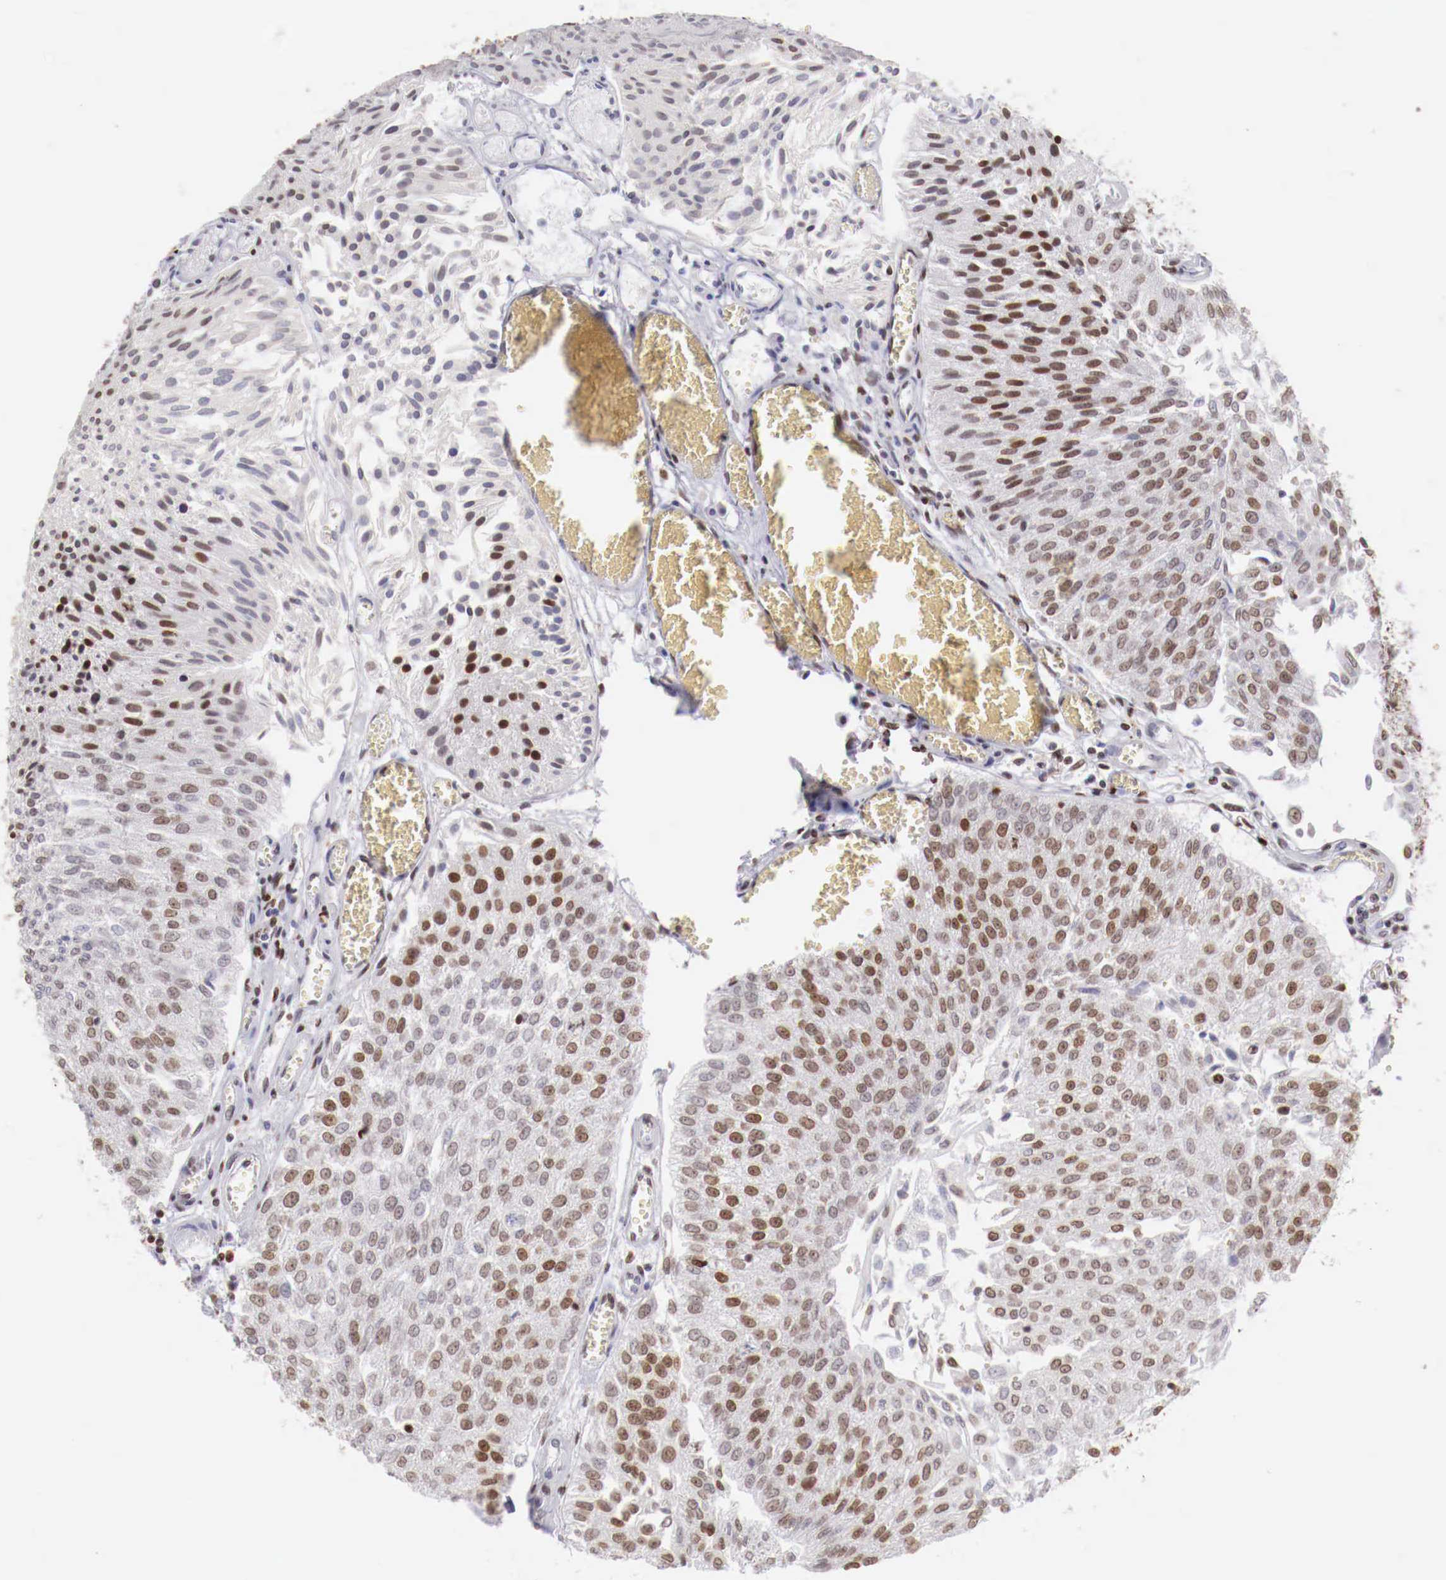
{"staining": {"intensity": "moderate", "quantity": ">75%", "location": "nuclear"}, "tissue": "urothelial cancer", "cell_type": "Tumor cells", "image_type": "cancer", "snomed": [{"axis": "morphology", "description": "Urothelial carcinoma, Low grade"}, {"axis": "topography", "description": "Urinary bladder"}], "caption": "Immunohistochemical staining of urothelial cancer displays medium levels of moderate nuclear positivity in approximately >75% of tumor cells.", "gene": "MAX", "patient": {"sex": "male", "age": 86}}